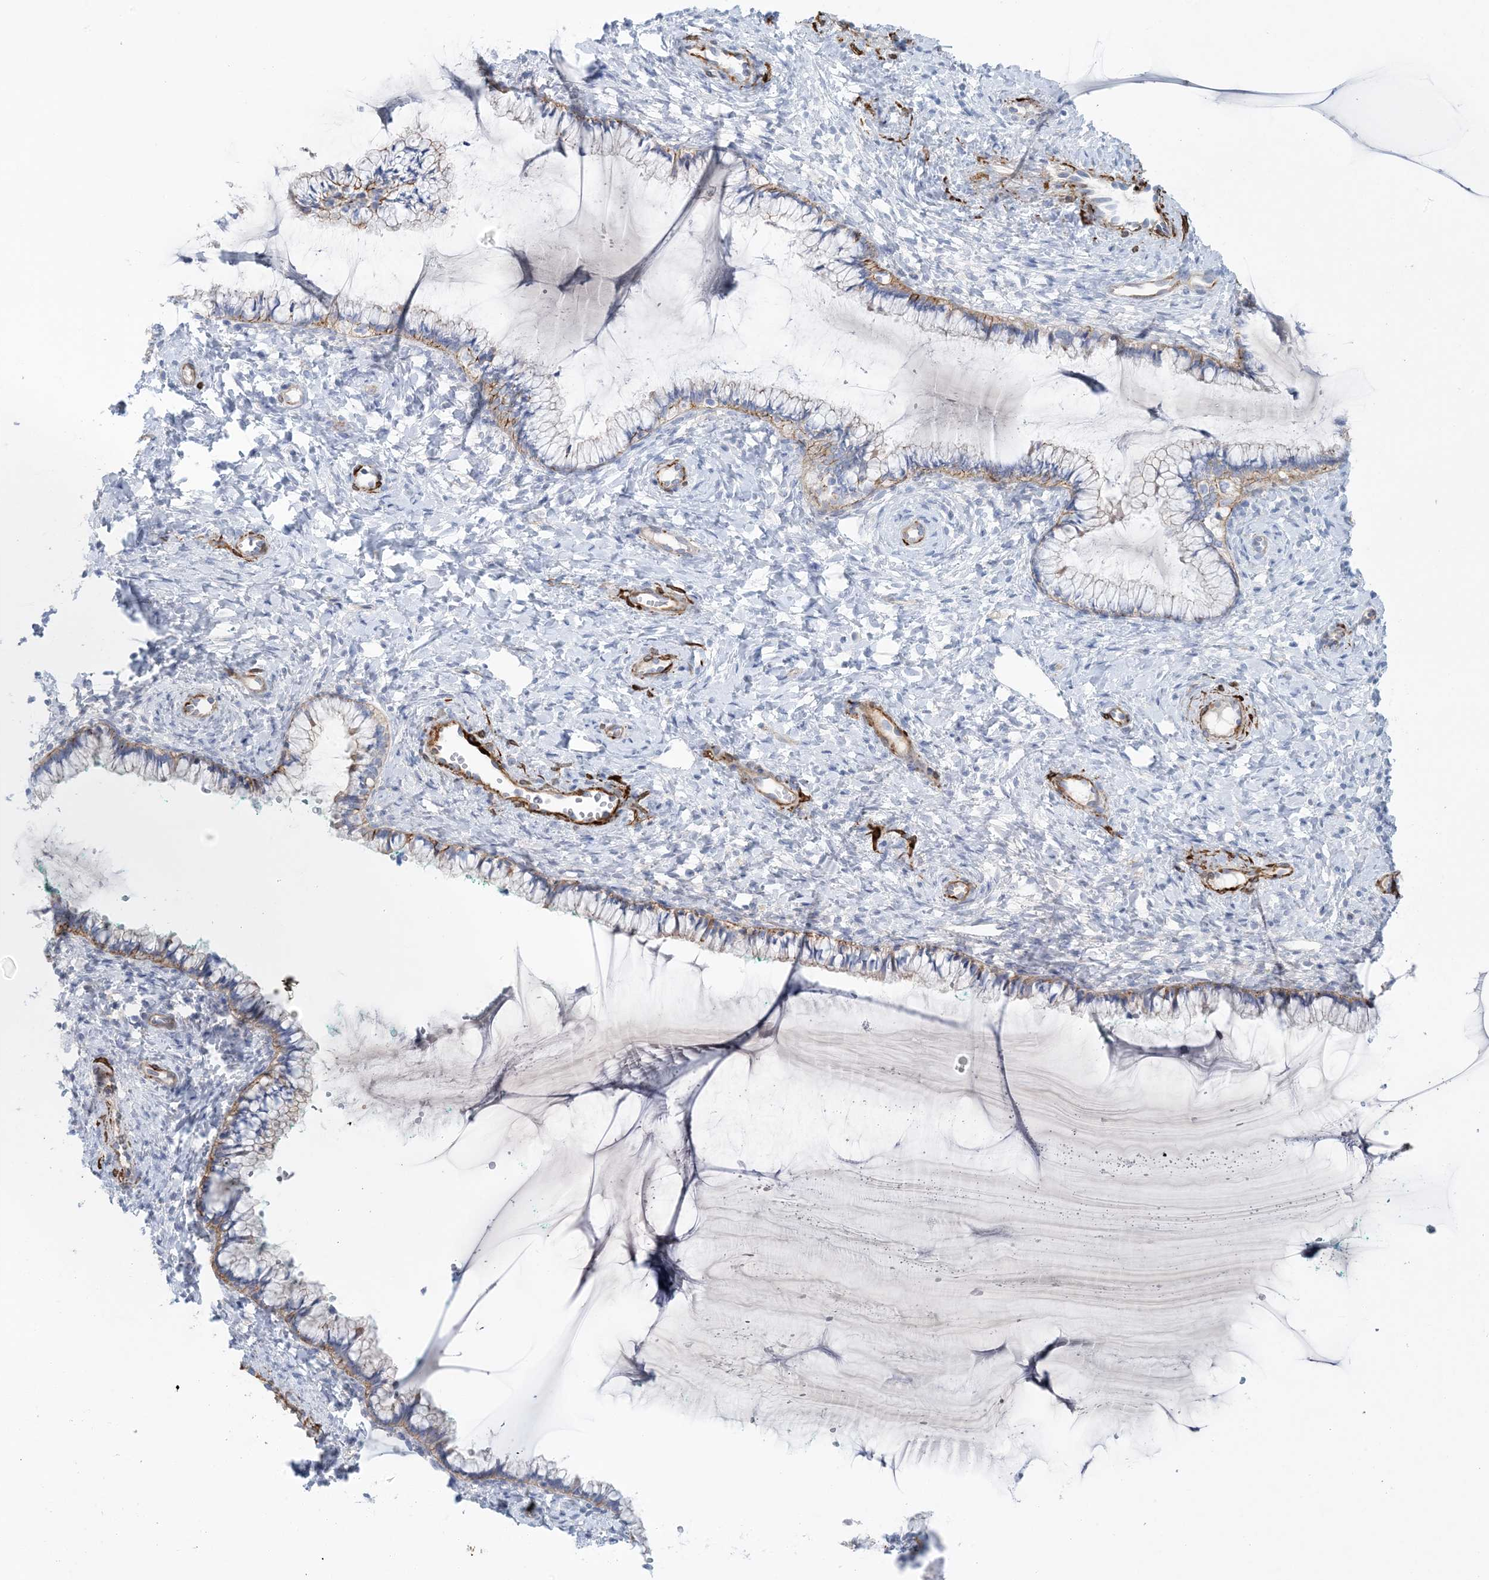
{"staining": {"intensity": "moderate", "quantity": "25%-75%", "location": "cytoplasmic/membranous"}, "tissue": "cervix", "cell_type": "Glandular cells", "image_type": "normal", "snomed": [{"axis": "morphology", "description": "Normal tissue, NOS"}, {"axis": "morphology", "description": "Adenocarcinoma, NOS"}, {"axis": "topography", "description": "Cervix"}], "caption": "Benign cervix demonstrates moderate cytoplasmic/membranous staining in approximately 25%-75% of glandular cells The staining is performed using DAB (3,3'-diaminobenzidine) brown chromogen to label protein expression. The nuclei are counter-stained blue using hematoxylin..", "gene": "SHANK1", "patient": {"sex": "female", "age": 29}}